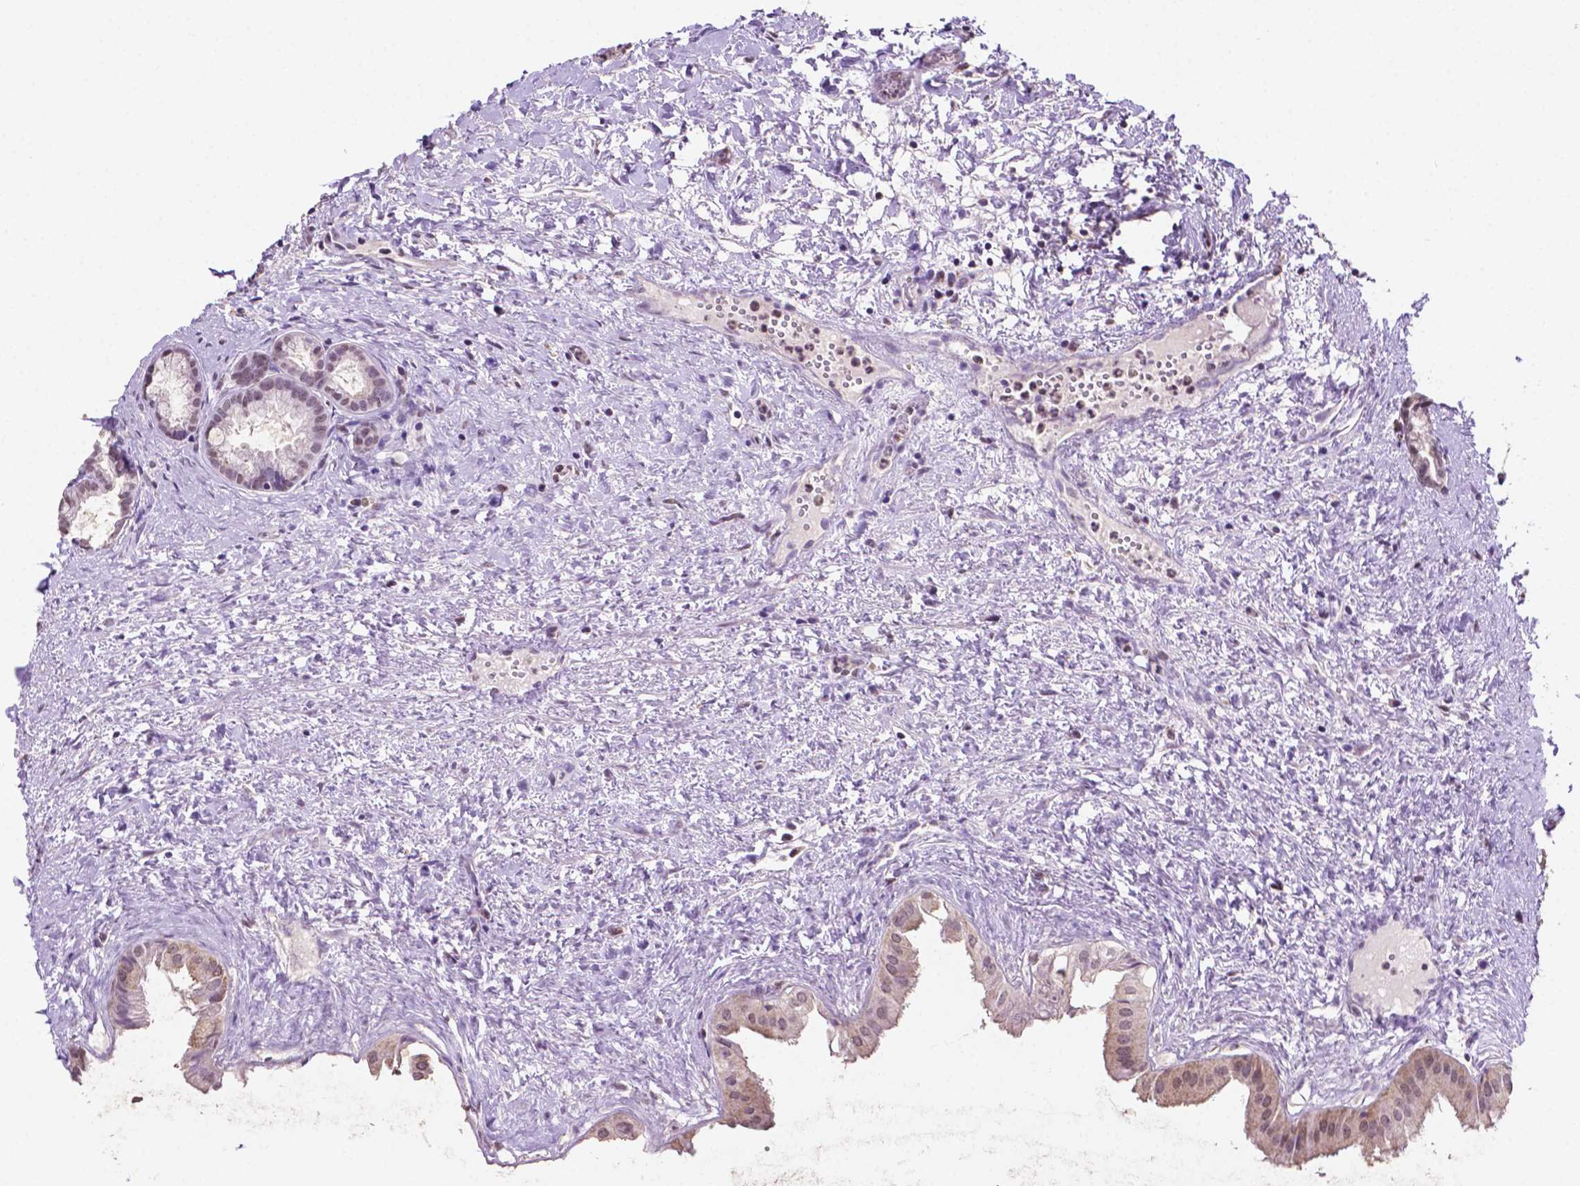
{"staining": {"intensity": "weak", "quantity": ">75%", "location": "cytoplasmic/membranous"}, "tissue": "gallbladder", "cell_type": "Glandular cells", "image_type": "normal", "snomed": [{"axis": "morphology", "description": "Normal tissue, NOS"}, {"axis": "topography", "description": "Gallbladder"}], "caption": "Protein staining demonstrates weak cytoplasmic/membranous staining in approximately >75% of glandular cells in benign gallbladder.", "gene": "PTPN6", "patient": {"sex": "male", "age": 70}}